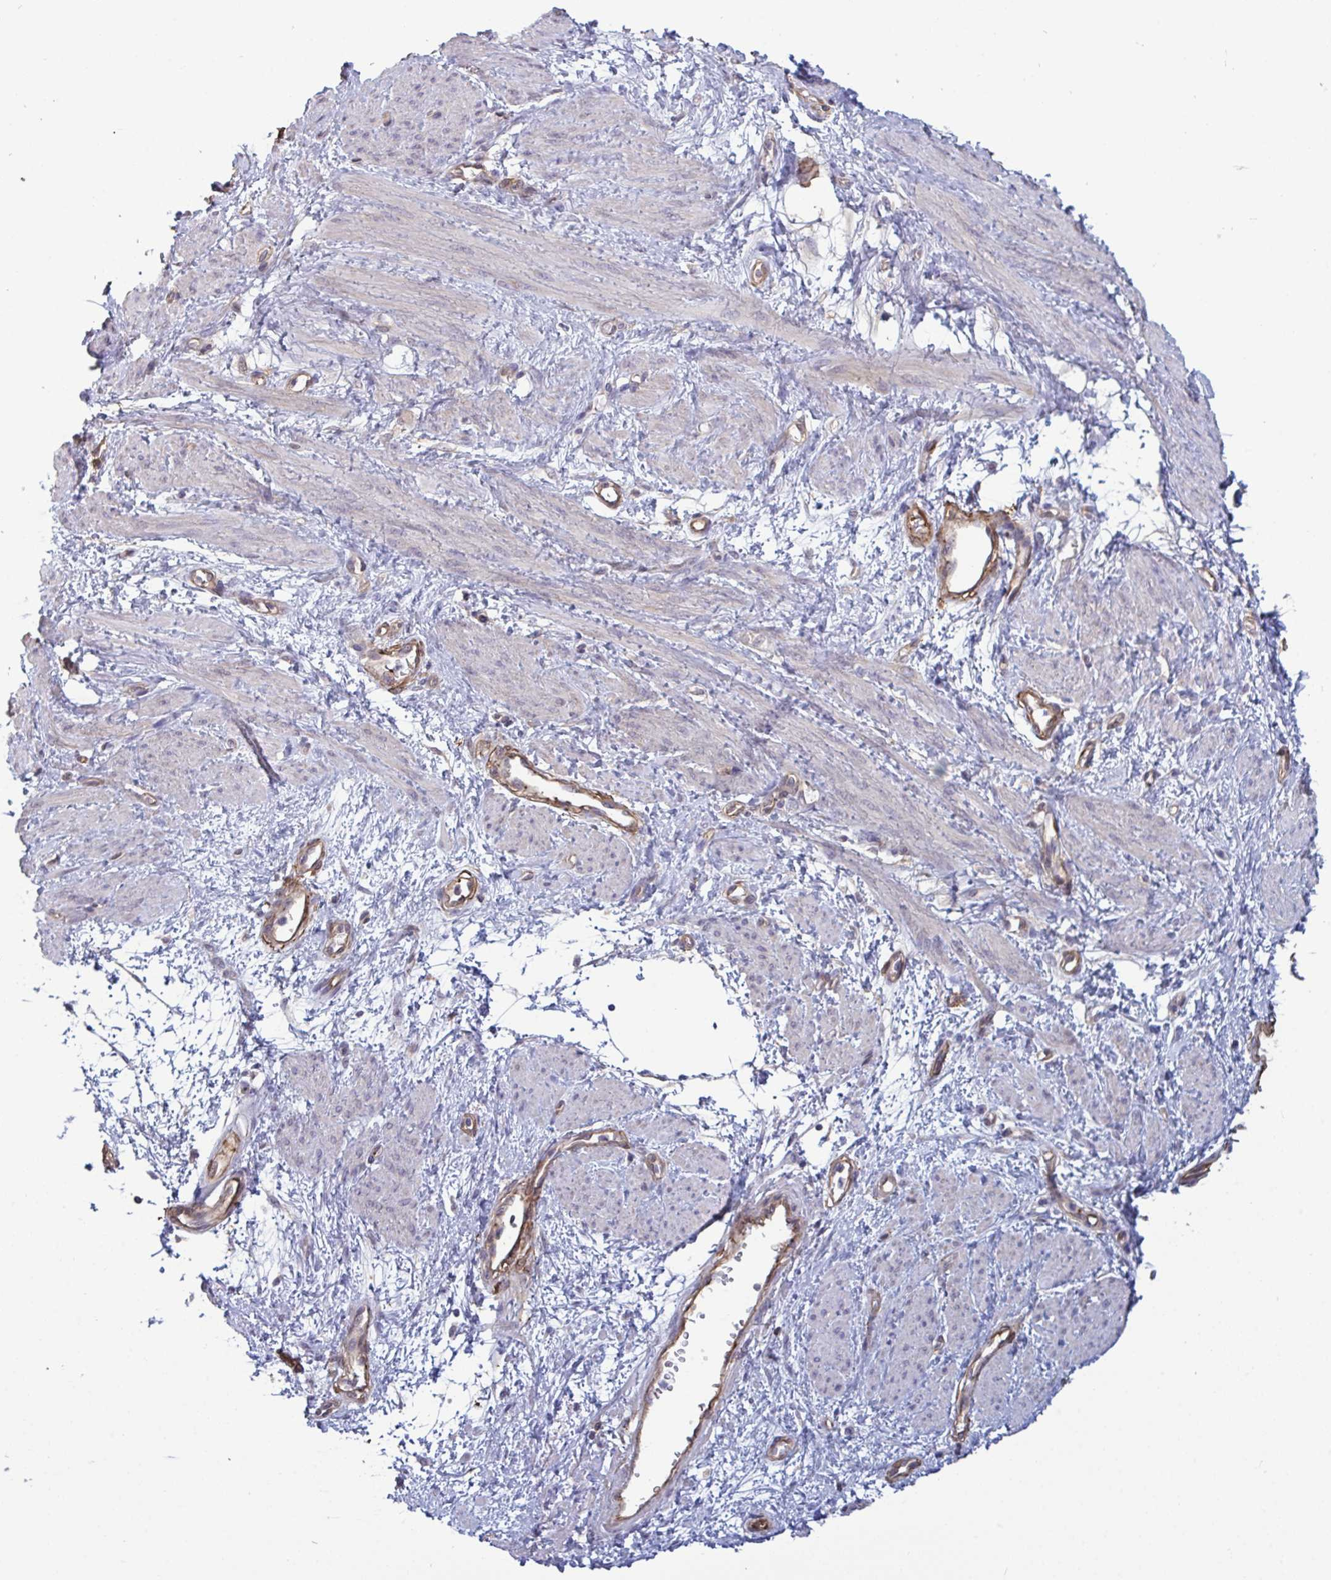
{"staining": {"intensity": "negative", "quantity": "none", "location": "none"}, "tissue": "smooth muscle", "cell_type": "Smooth muscle cells", "image_type": "normal", "snomed": [{"axis": "morphology", "description": "Normal tissue, NOS"}, {"axis": "topography", "description": "Smooth muscle"}, {"axis": "topography", "description": "Uterus"}], "caption": "This is an IHC histopathology image of unremarkable human smooth muscle. There is no staining in smooth muscle cells.", "gene": "ISCU", "patient": {"sex": "female", "age": 39}}